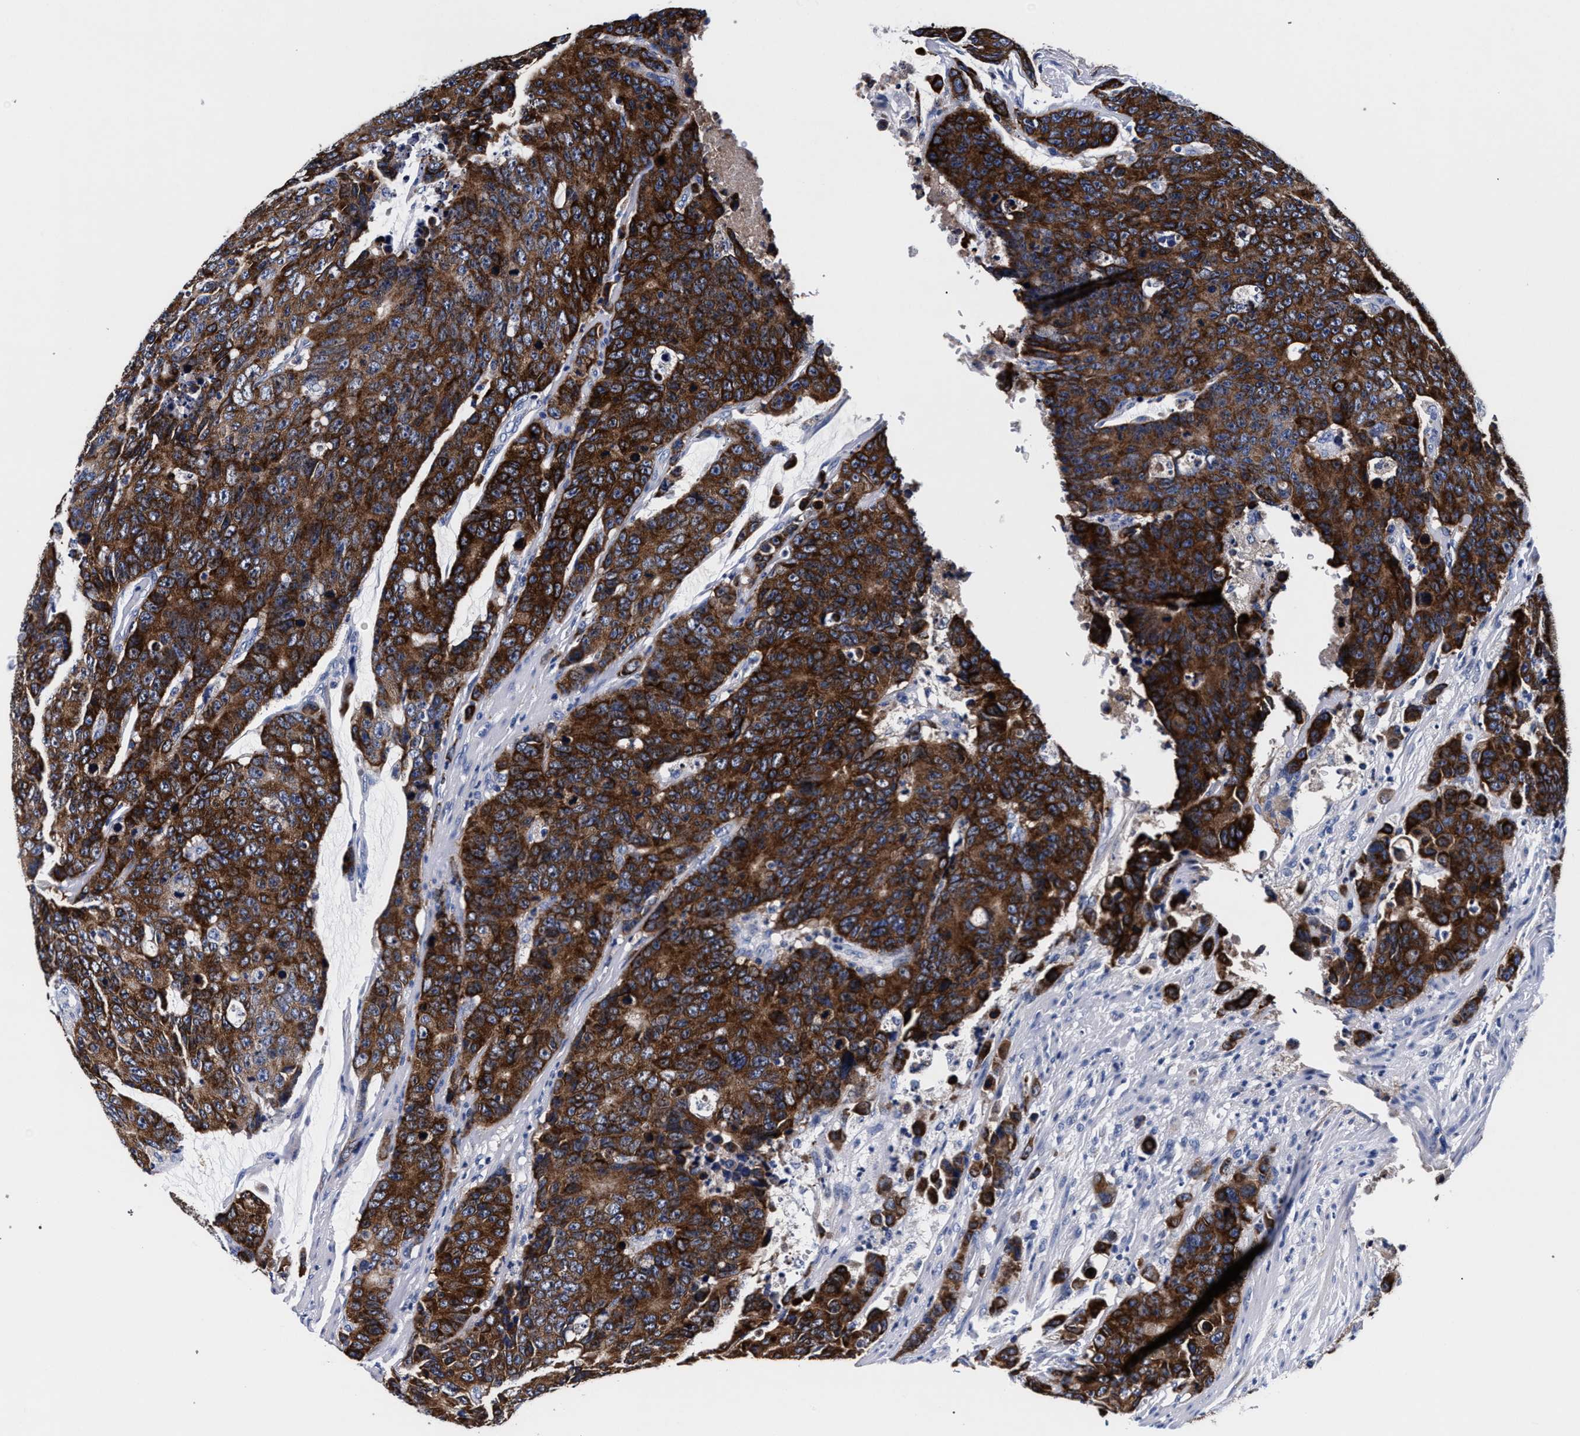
{"staining": {"intensity": "strong", "quantity": ">75%", "location": "cytoplasmic/membranous"}, "tissue": "colorectal cancer", "cell_type": "Tumor cells", "image_type": "cancer", "snomed": [{"axis": "morphology", "description": "Adenocarcinoma, NOS"}, {"axis": "topography", "description": "Colon"}], "caption": "About >75% of tumor cells in colorectal adenocarcinoma exhibit strong cytoplasmic/membranous protein positivity as visualized by brown immunohistochemical staining.", "gene": "RAB3B", "patient": {"sex": "female", "age": 86}}